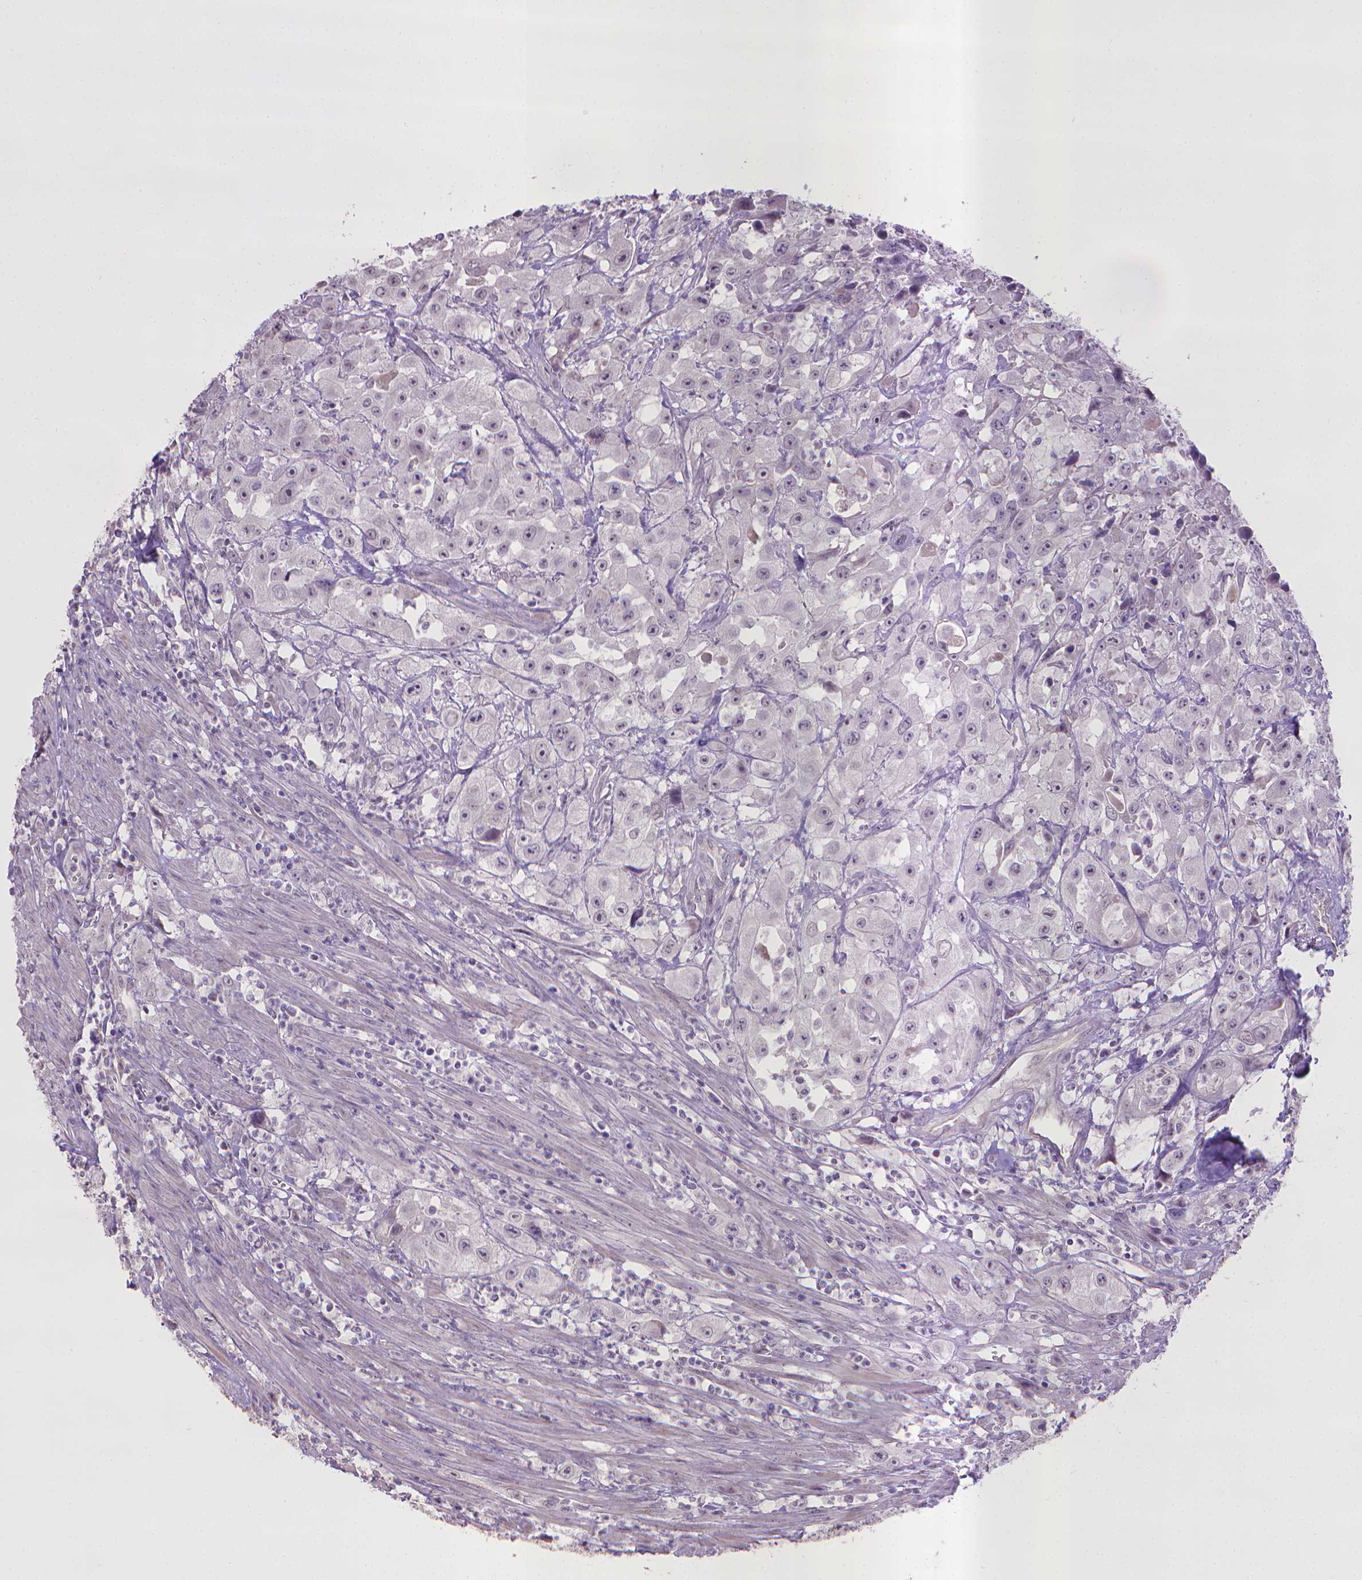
{"staining": {"intensity": "negative", "quantity": "none", "location": "none"}, "tissue": "urothelial cancer", "cell_type": "Tumor cells", "image_type": "cancer", "snomed": [{"axis": "morphology", "description": "Urothelial carcinoma, High grade"}, {"axis": "topography", "description": "Urinary bladder"}], "caption": "Urothelial cancer was stained to show a protein in brown. There is no significant positivity in tumor cells. (Brightfield microscopy of DAB IHC at high magnification).", "gene": "CPM", "patient": {"sex": "male", "age": 79}}